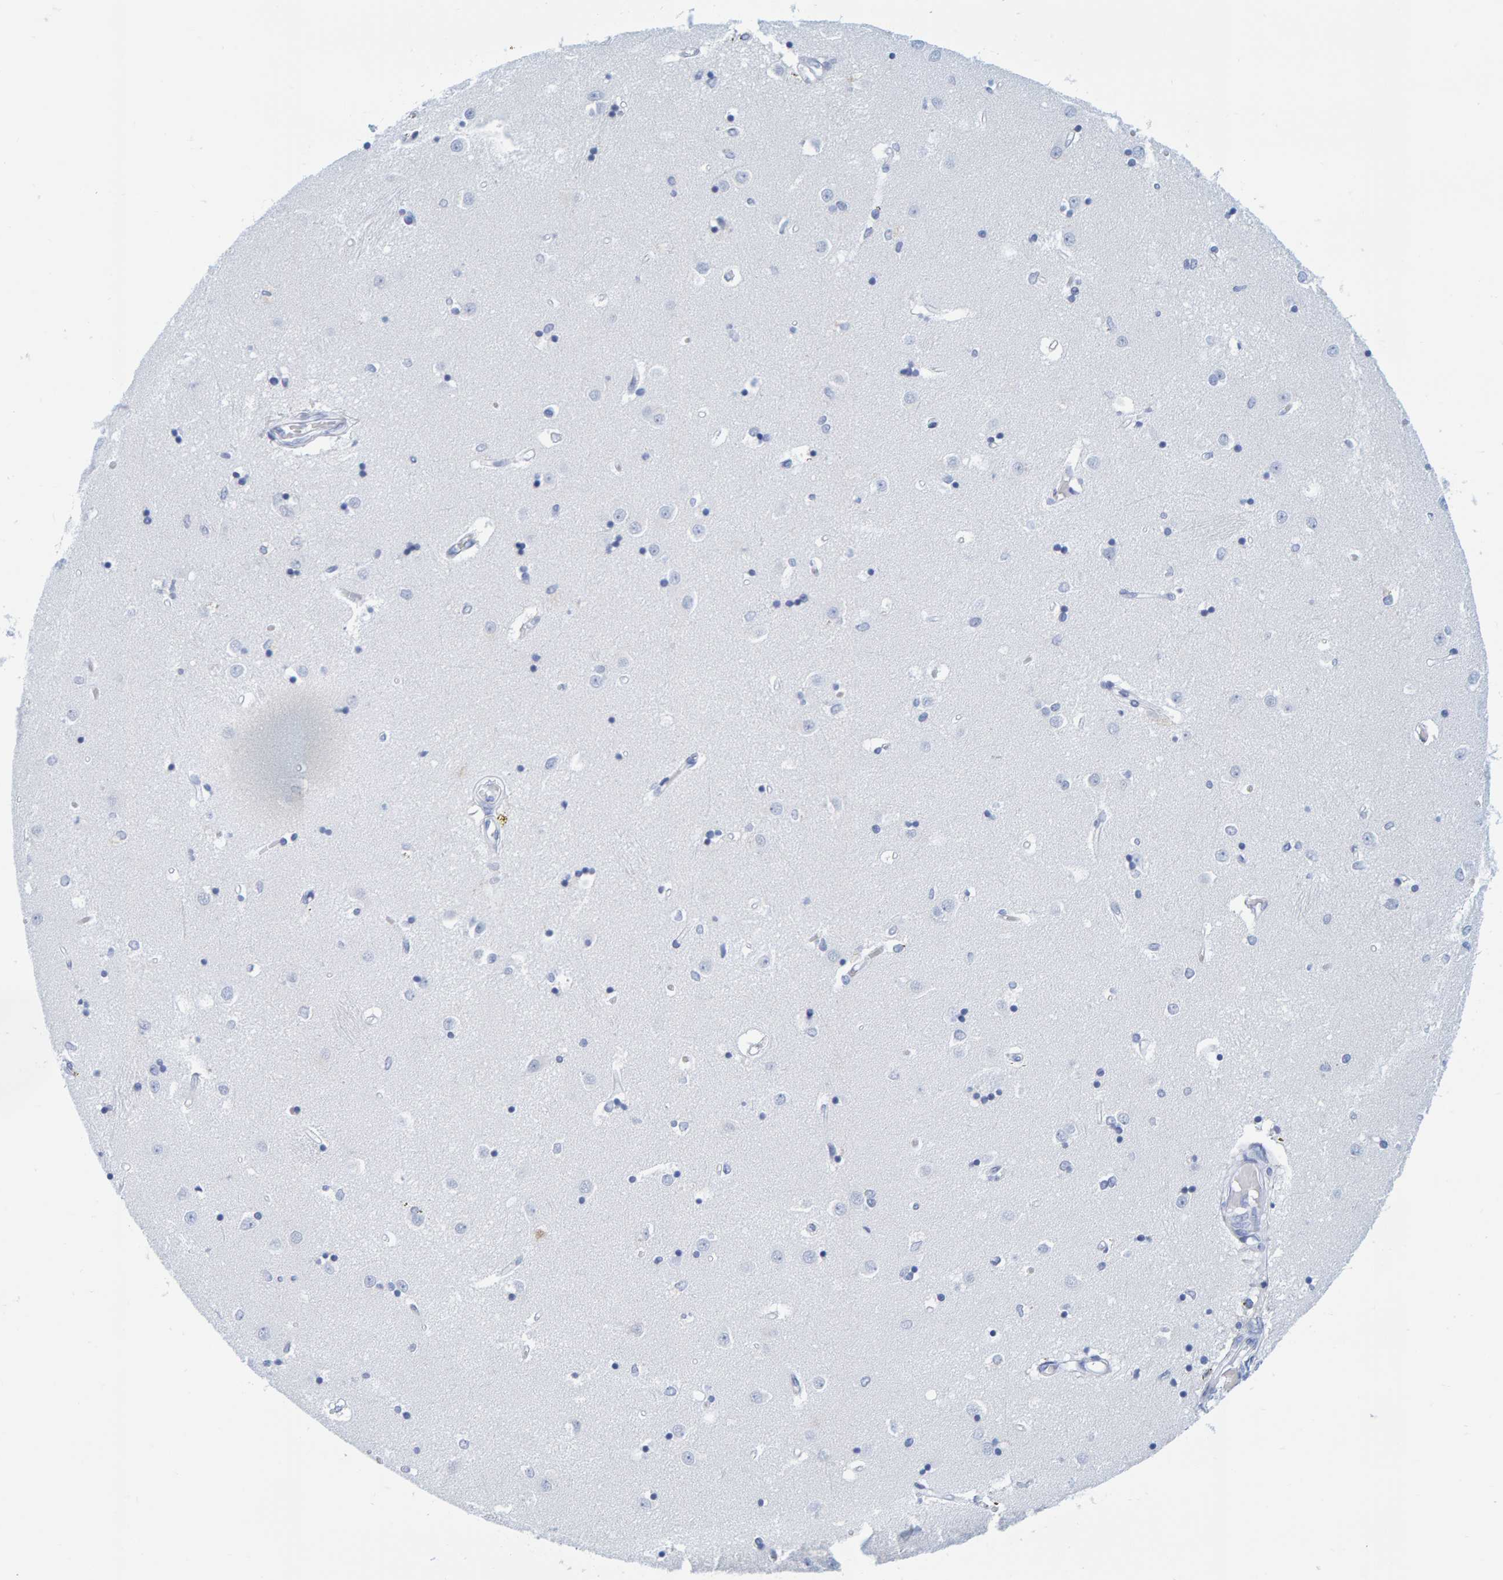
{"staining": {"intensity": "negative", "quantity": "none", "location": "none"}, "tissue": "caudate", "cell_type": "Glial cells", "image_type": "normal", "snomed": [{"axis": "morphology", "description": "Normal tissue, NOS"}, {"axis": "topography", "description": "Lateral ventricle wall"}], "caption": "Protein analysis of normal caudate exhibits no significant expression in glial cells.", "gene": "SFTPC", "patient": {"sex": "male", "age": 45}}